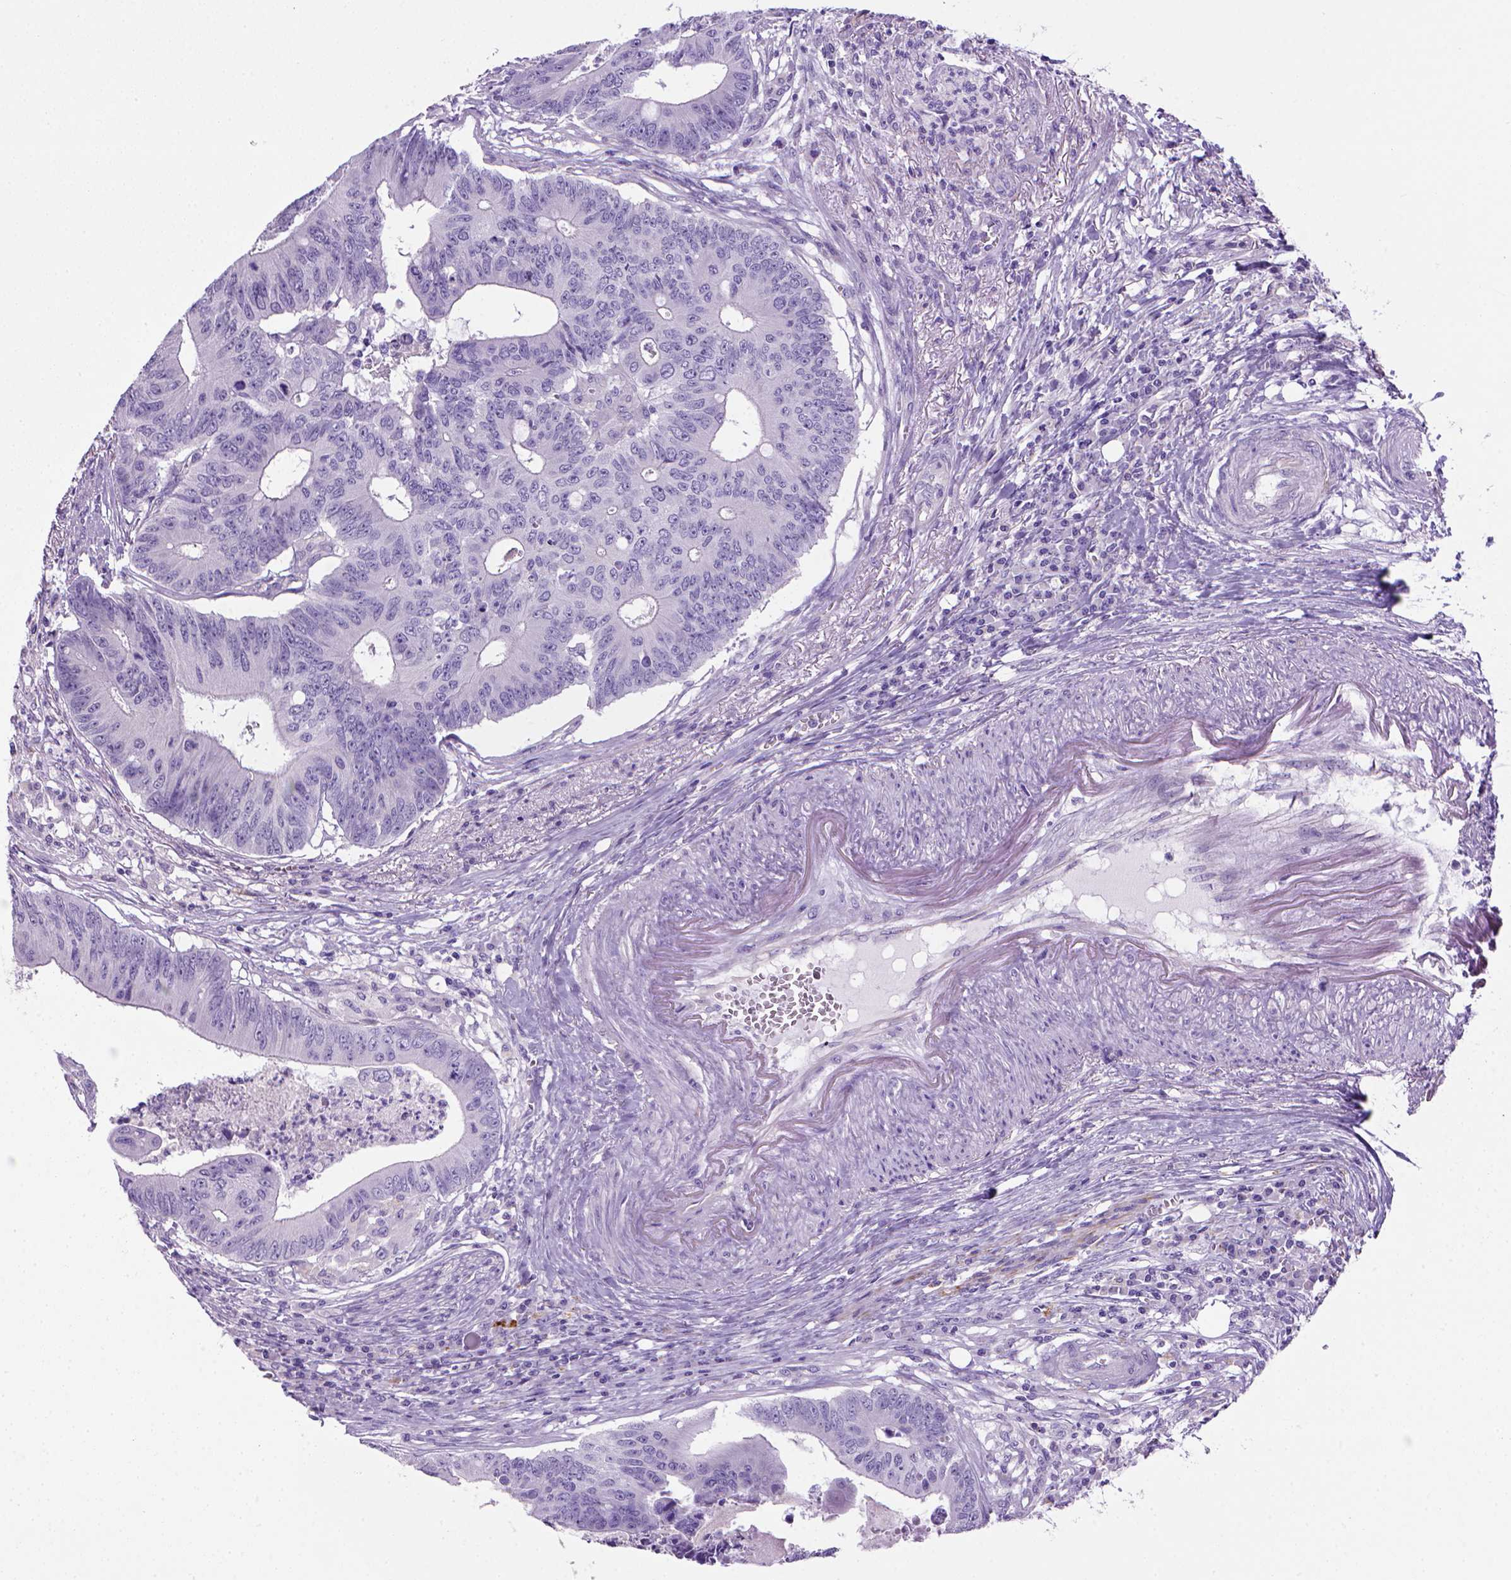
{"staining": {"intensity": "negative", "quantity": "none", "location": "none"}, "tissue": "colorectal cancer", "cell_type": "Tumor cells", "image_type": "cancer", "snomed": [{"axis": "morphology", "description": "Adenocarcinoma, NOS"}, {"axis": "topography", "description": "Colon"}], "caption": "Colorectal cancer was stained to show a protein in brown. There is no significant positivity in tumor cells.", "gene": "ARHGEF33", "patient": {"sex": "male", "age": 84}}